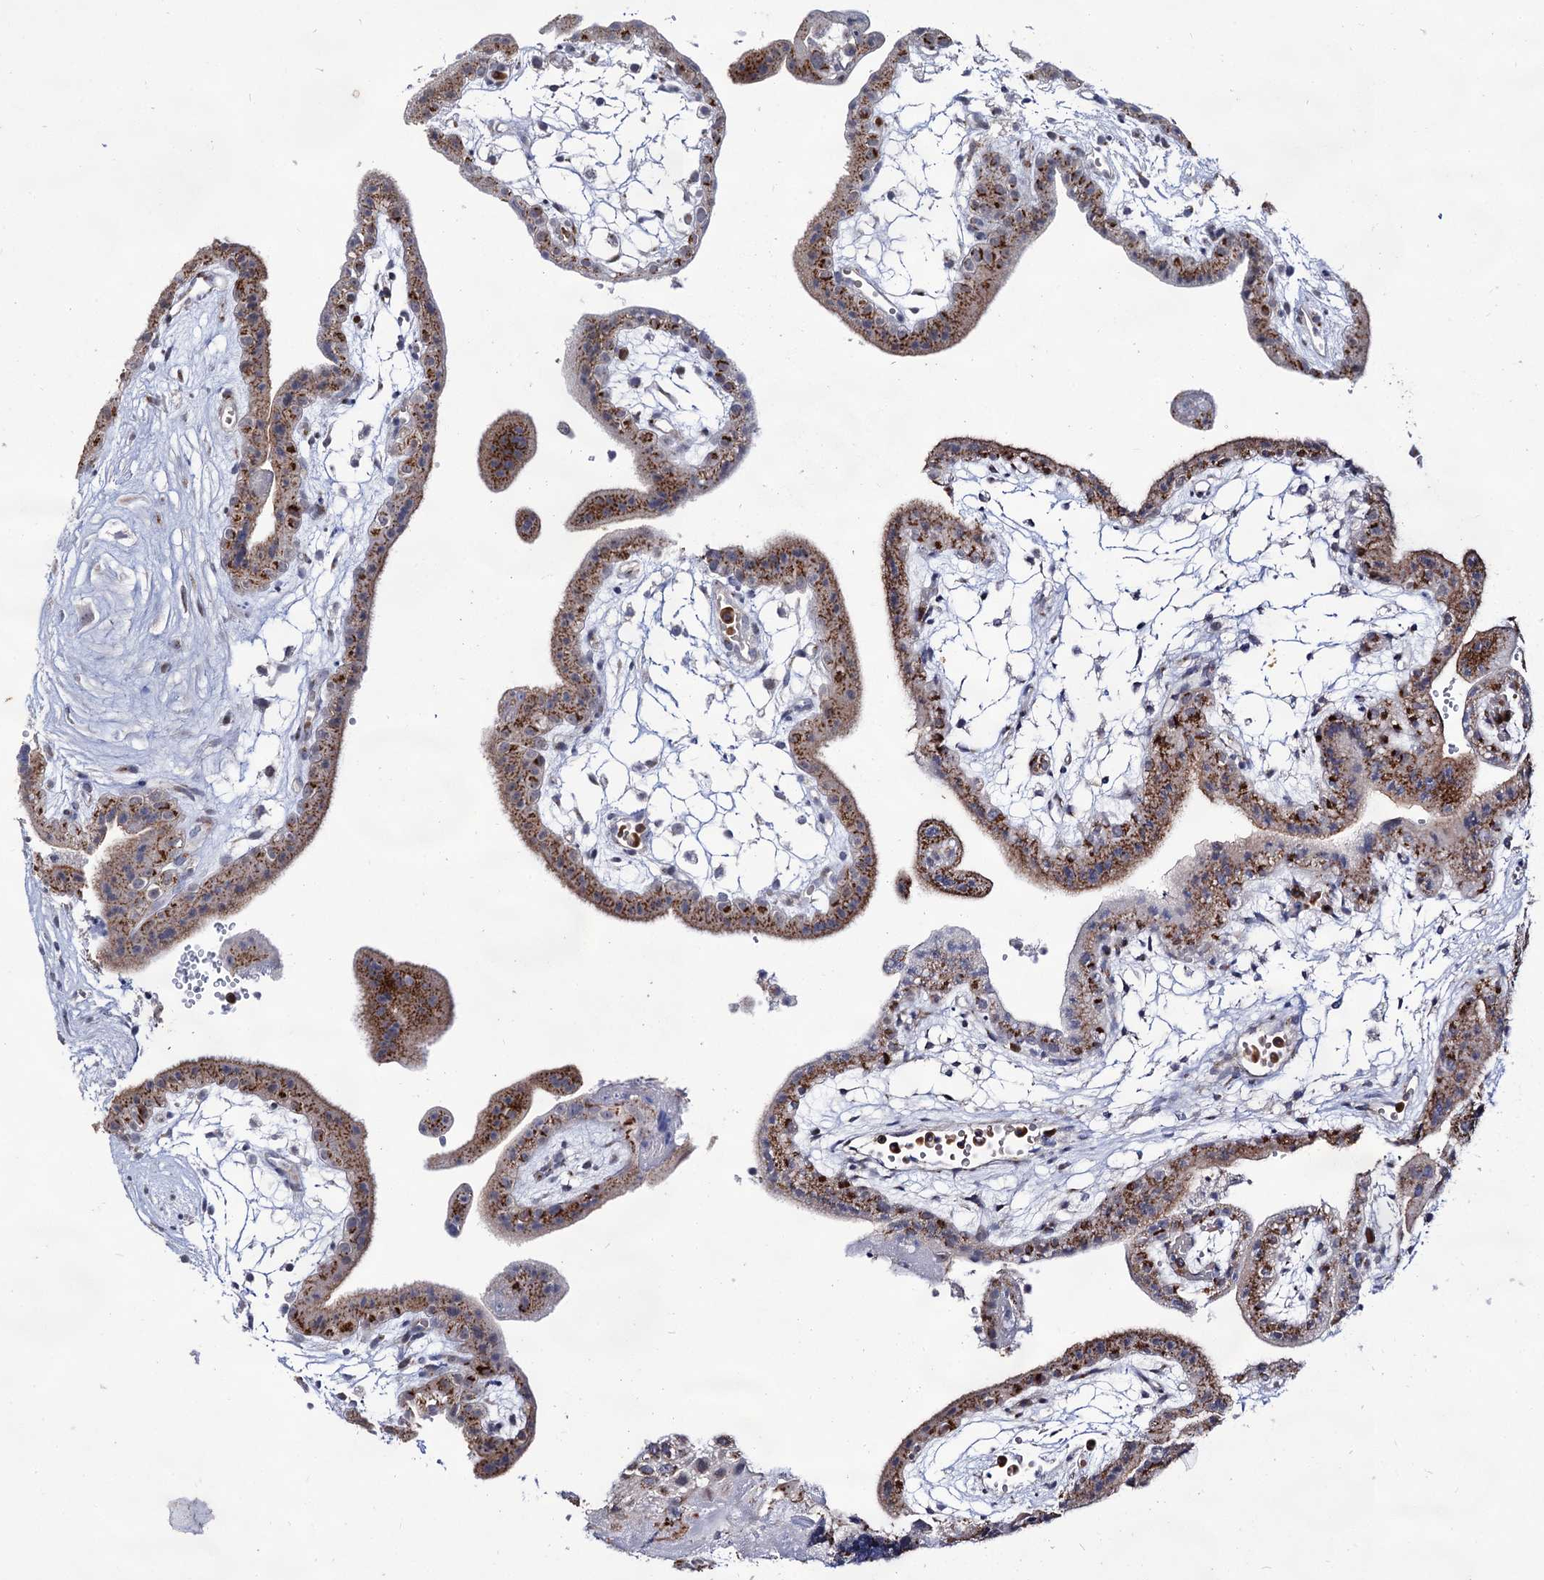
{"staining": {"intensity": "negative", "quantity": "none", "location": "none"}, "tissue": "placenta", "cell_type": "Decidual cells", "image_type": "normal", "snomed": [{"axis": "morphology", "description": "Normal tissue, NOS"}, {"axis": "topography", "description": "Placenta"}], "caption": "DAB immunohistochemical staining of benign human placenta displays no significant expression in decidual cells.", "gene": "ARFIP2", "patient": {"sex": "female", "age": 18}}